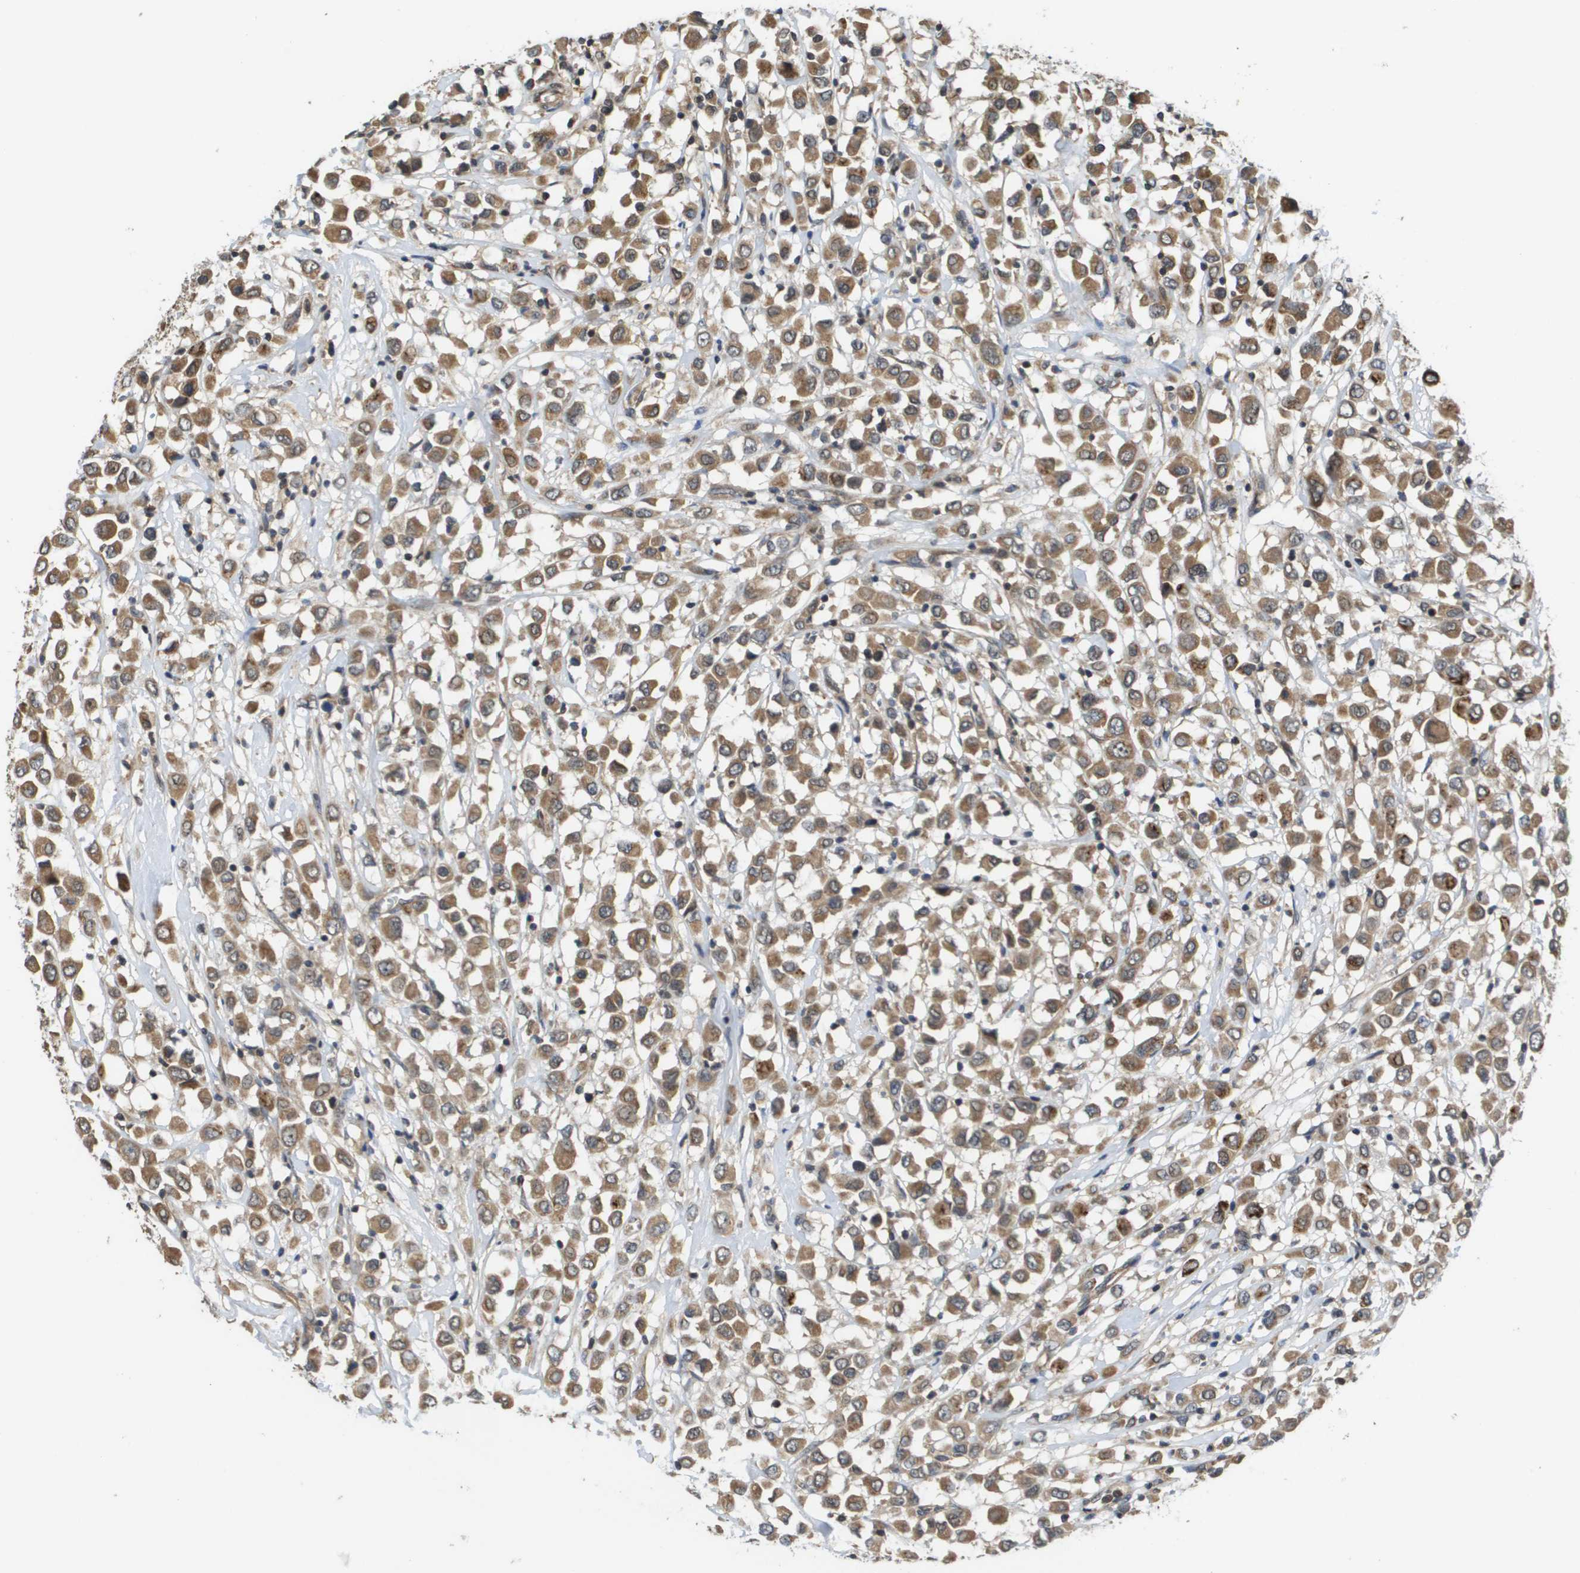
{"staining": {"intensity": "moderate", "quantity": ">75%", "location": "cytoplasmic/membranous"}, "tissue": "breast cancer", "cell_type": "Tumor cells", "image_type": "cancer", "snomed": [{"axis": "morphology", "description": "Duct carcinoma"}, {"axis": "topography", "description": "Breast"}], "caption": "A brown stain shows moderate cytoplasmic/membranous expression of a protein in human breast cancer tumor cells. (brown staining indicates protein expression, while blue staining denotes nuclei).", "gene": "RBM38", "patient": {"sex": "female", "age": 61}}